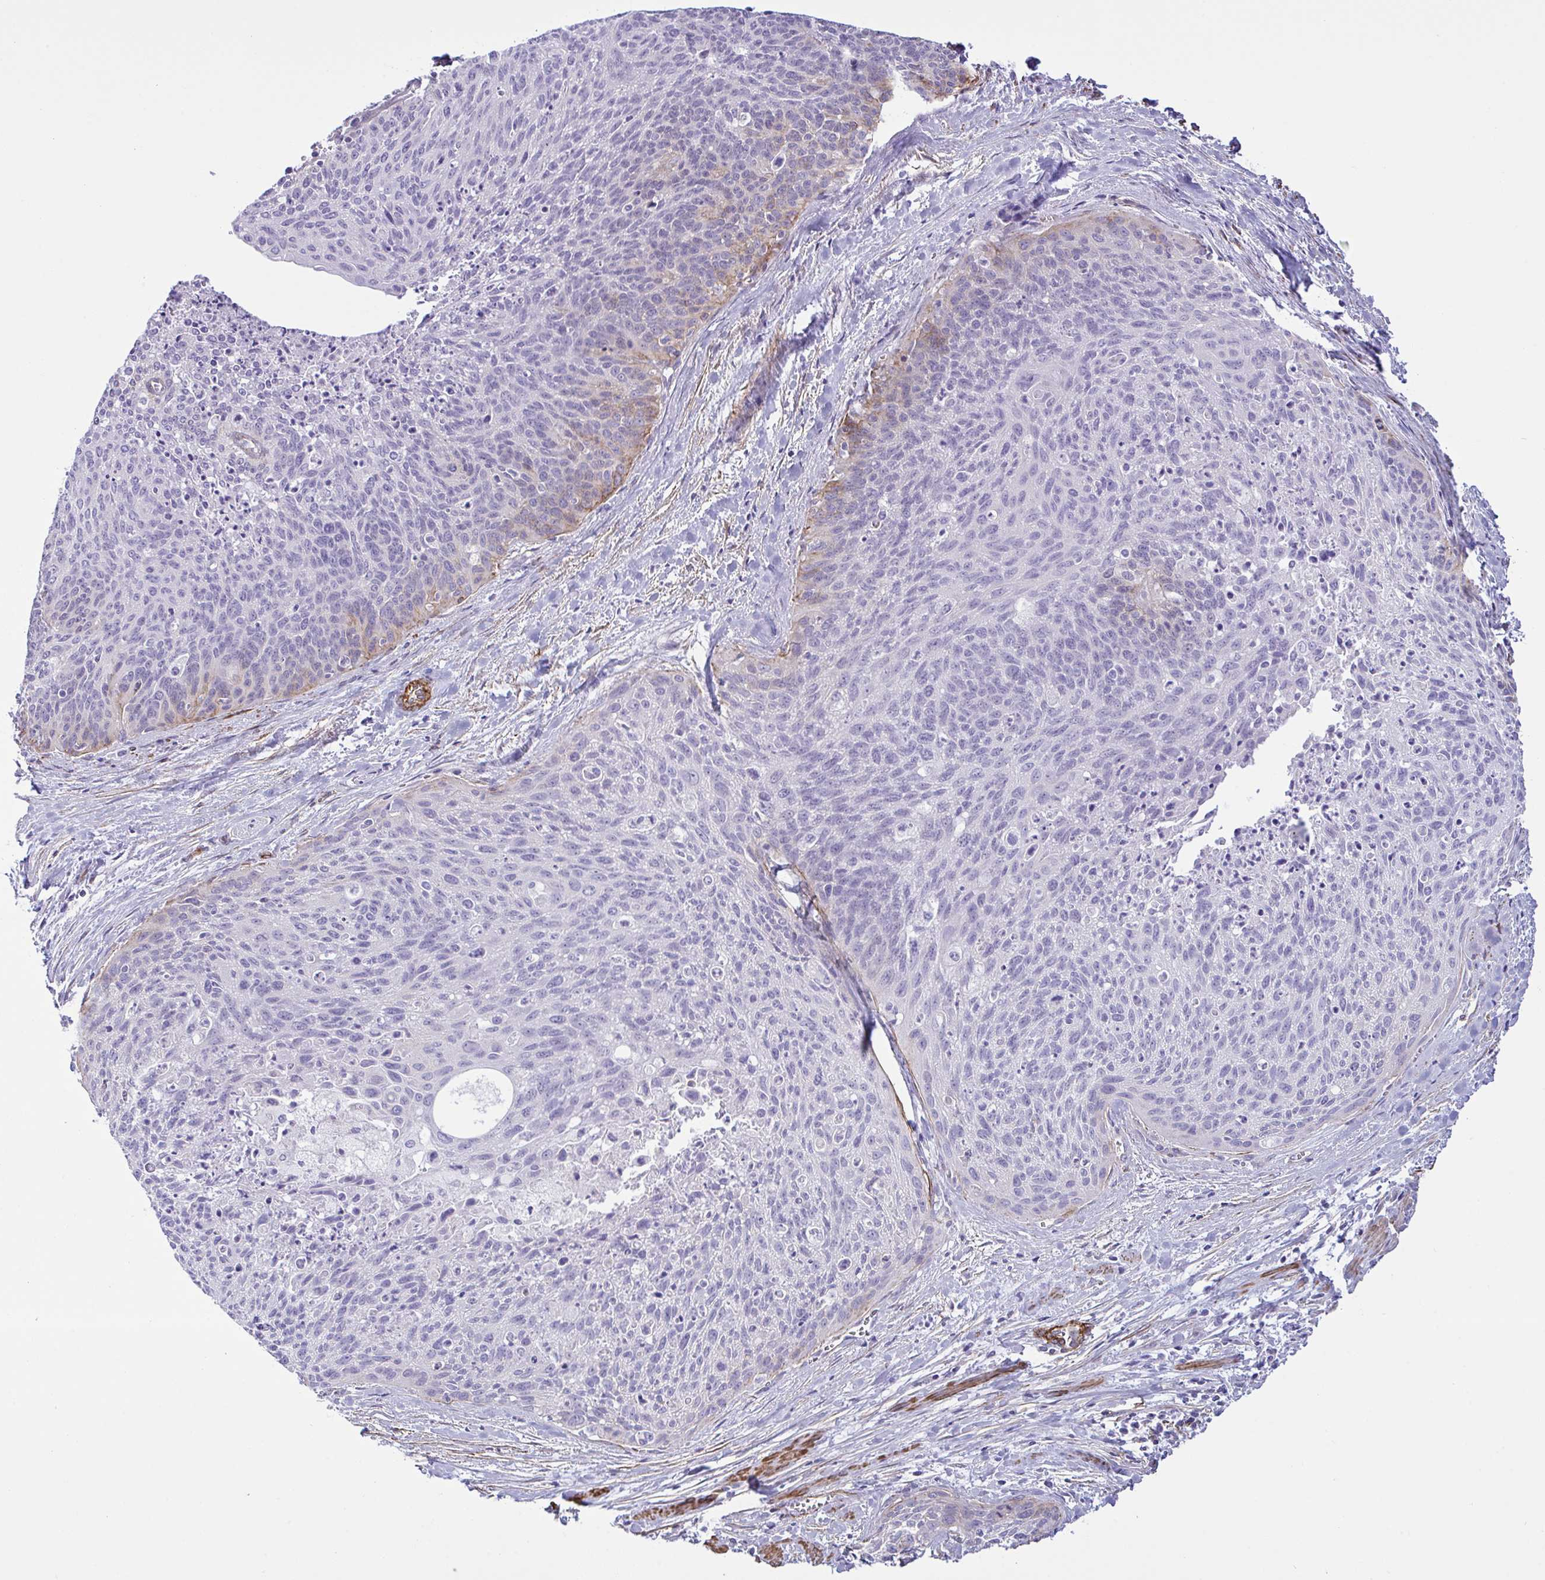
{"staining": {"intensity": "weak", "quantity": "<25%", "location": "cytoplasmic/membranous"}, "tissue": "cervical cancer", "cell_type": "Tumor cells", "image_type": "cancer", "snomed": [{"axis": "morphology", "description": "Squamous cell carcinoma, NOS"}, {"axis": "topography", "description": "Cervix"}], "caption": "Tumor cells show no significant expression in cervical cancer. (DAB immunohistochemistry with hematoxylin counter stain).", "gene": "SYNPO2L", "patient": {"sex": "female", "age": 55}}